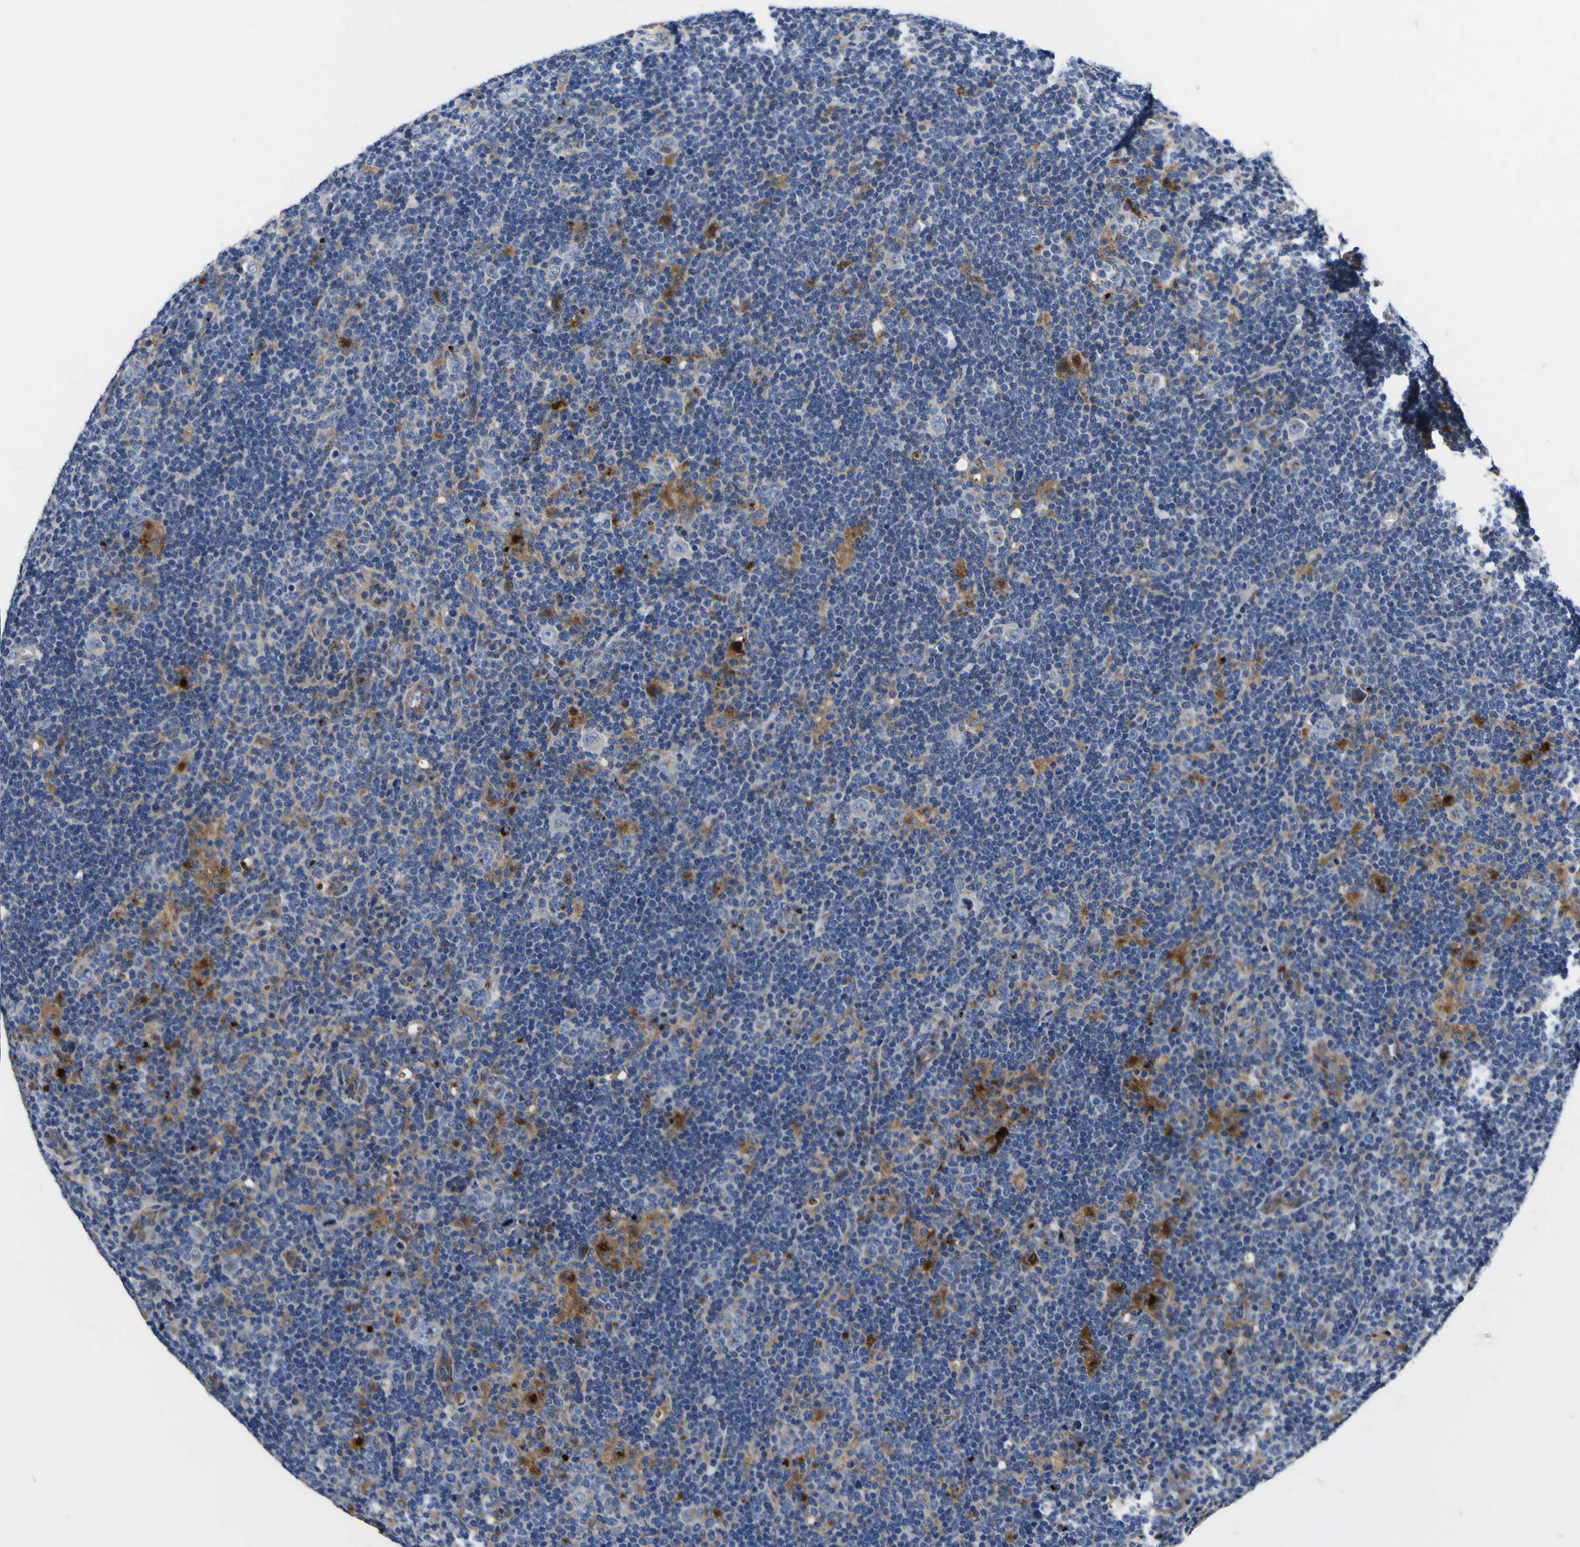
{"staining": {"intensity": "negative", "quantity": "none", "location": "none"}, "tissue": "lymphoma", "cell_type": "Tumor cells", "image_type": "cancer", "snomed": [{"axis": "morphology", "description": "Hodgkin's disease, NOS"}, {"axis": "topography", "description": "Lymph node"}], "caption": "A histopathology image of lymphoma stained for a protein shows no brown staining in tumor cells.", "gene": "COA1", "patient": {"sex": "female", "age": 57}}